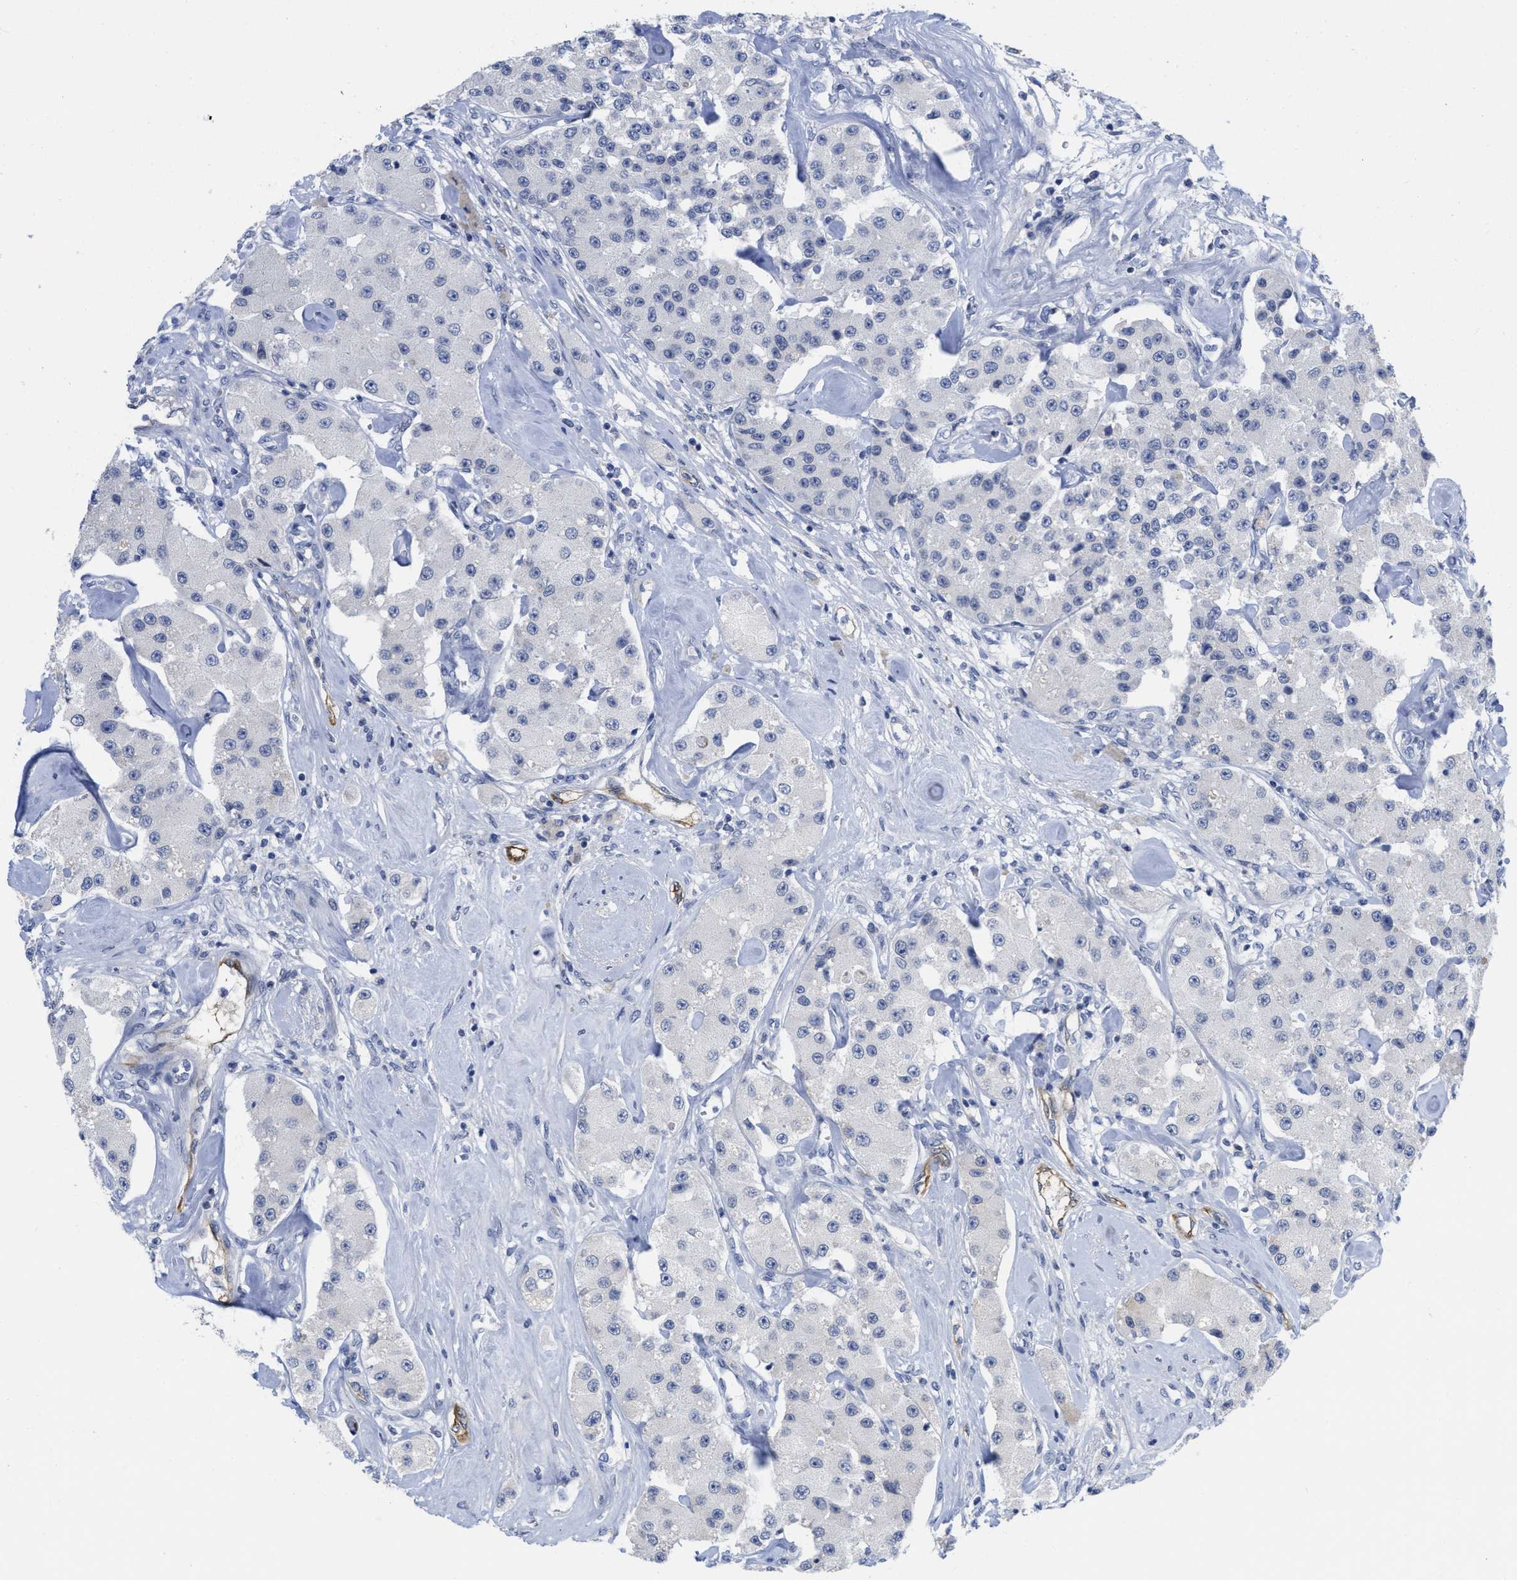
{"staining": {"intensity": "negative", "quantity": "none", "location": "none"}, "tissue": "carcinoid", "cell_type": "Tumor cells", "image_type": "cancer", "snomed": [{"axis": "morphology", "description": "Carcinoid, malignant, NOS"}, {"axis": "topography", "description": "Pancreas"}], "caption": "Immunohistochemical staining of carcinoid exhibits no significant expression in tumor cells.", "gene": "ACKR1", "patient": {"sex": "male", "age": 41}}